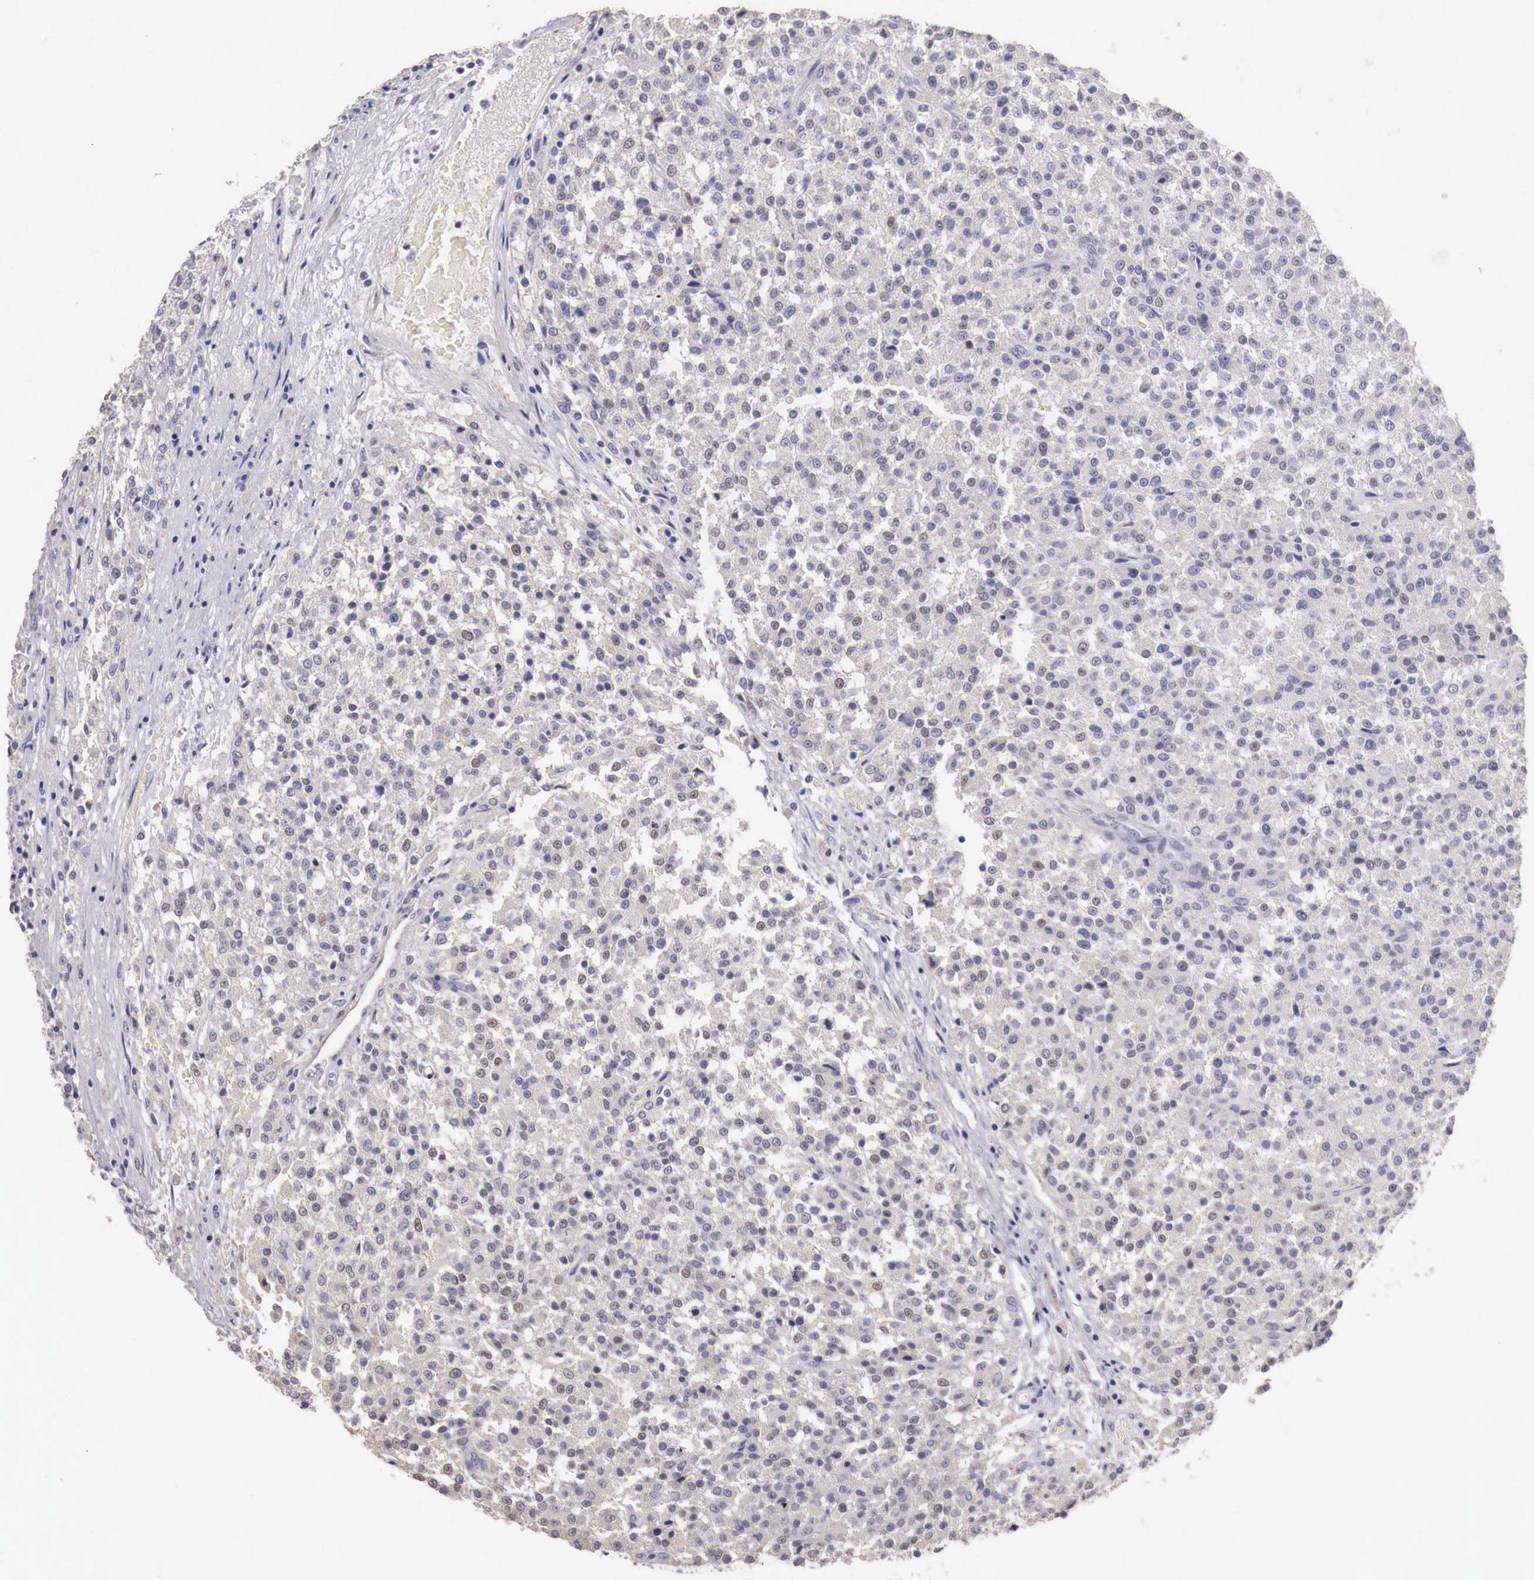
{"staining": {"intensity": "negative", "quantity": "none", "location": "none"}, "tissue": "testis cancer", "cell_type": "Tumor cells", "image_type": "cancer", "snomed": [{"axis": "morphology", "description": "Seminoma, NOS"}, {"axis": "topography", "description": "Testis"}], "caption": "A high-resolution photomicrograph shows immunohistochemistry (IHC) staining of testis cancer (seminoma), which displays no significant positivity in tumor cells.", "gene": "ENOX2", "patient": {"sex": "male", "age": 59}}